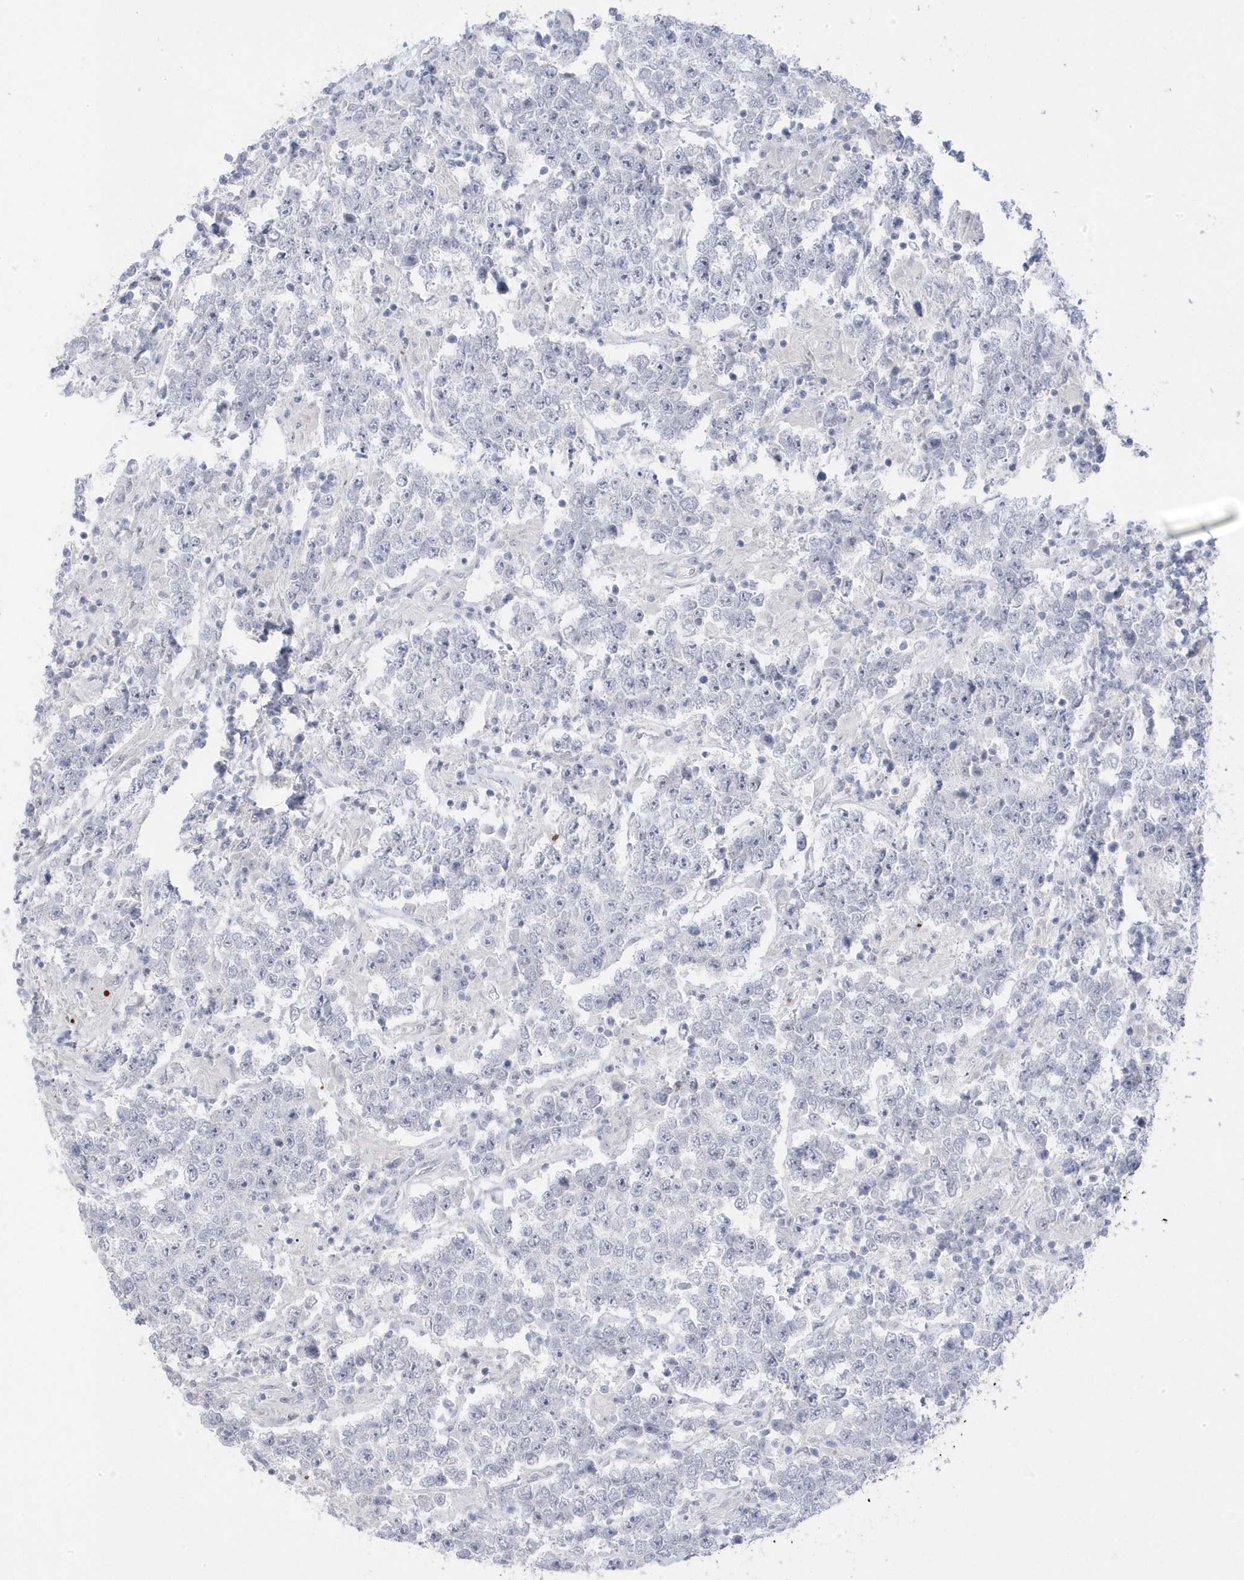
{"staining": {"intensity": "negative", "quantity": "none", "location": "none"}, "tissue": "testis cancer", "cell_type": "Tumor cells", "image_type": "cancer", "snomed": [{"axis": "morphology", "description": "Normal tissue, NOS"}, {"axis": "morphology", "description": "Urothelial carcinoma, High grade"}, {"axis": "morphology", "description": "Seminoma, NOS"}, {"axis": "morphology", "description": "Carcinoma, Embryonal, NOS"}, {"axis": "topography", "description": "Urinary bladder"}, {"axis": "topography", "description": "Testis"}], "caption": "This is a histopathology image of immunohistochemistry (IHC) staining of testis cancer, which shows no expression in tumor cells.", "gene": "GTPBP6", "patient": {"sex": "male", "age": 41}}